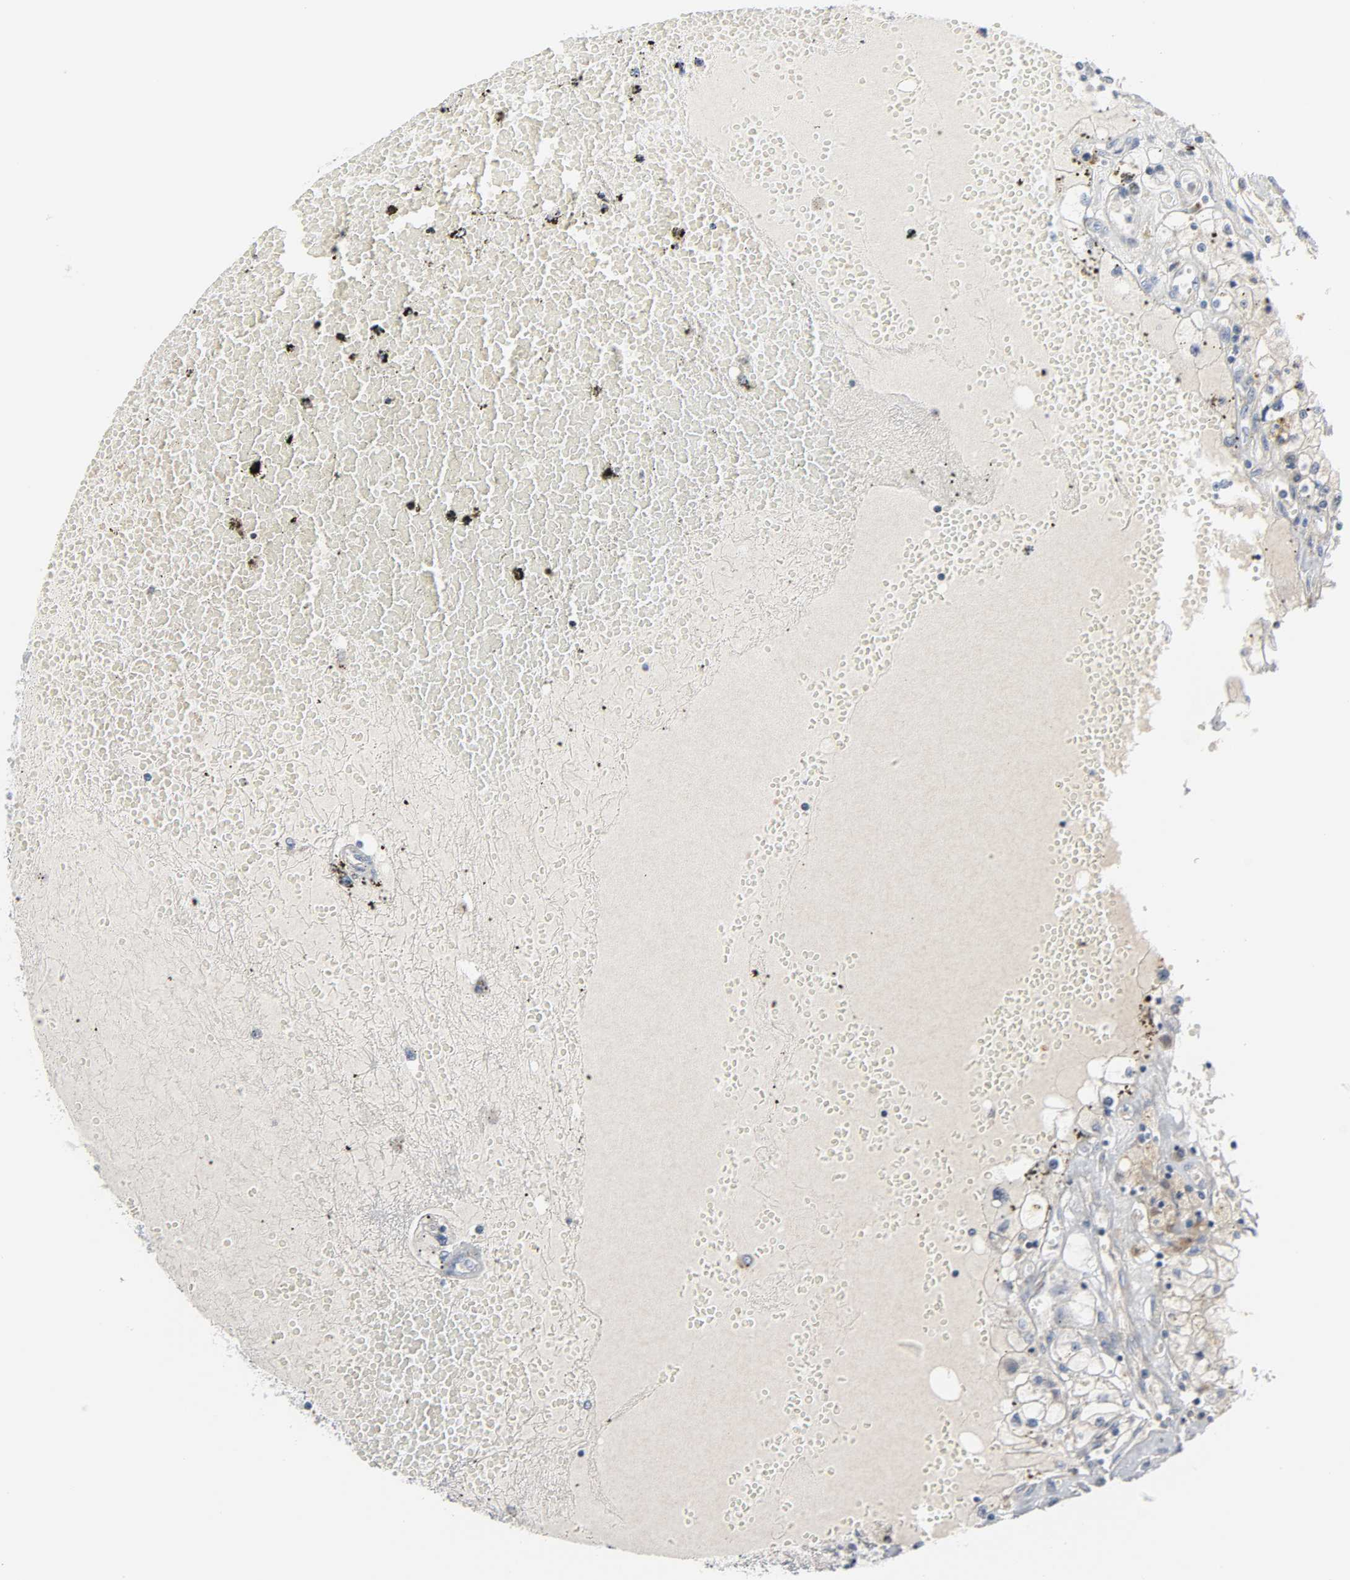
{"staining": {"intensity": "negative", "quantity": "none", "location": "none"}, "tissue": "renal cancer", "cell_type": "Tumor cells", "image_type": "cancer", "snomed": [{"axis": "morphology", "description": "Adenocarcinoma, NOS"}, {"axis": "topography", "description": "Kidney"}], "caption": "There is no significant expression in tumor cells of renal cancer (adenocarcinoma).", "gene": "CLIP1", "patient": {"sex": "male", "age": 56}}